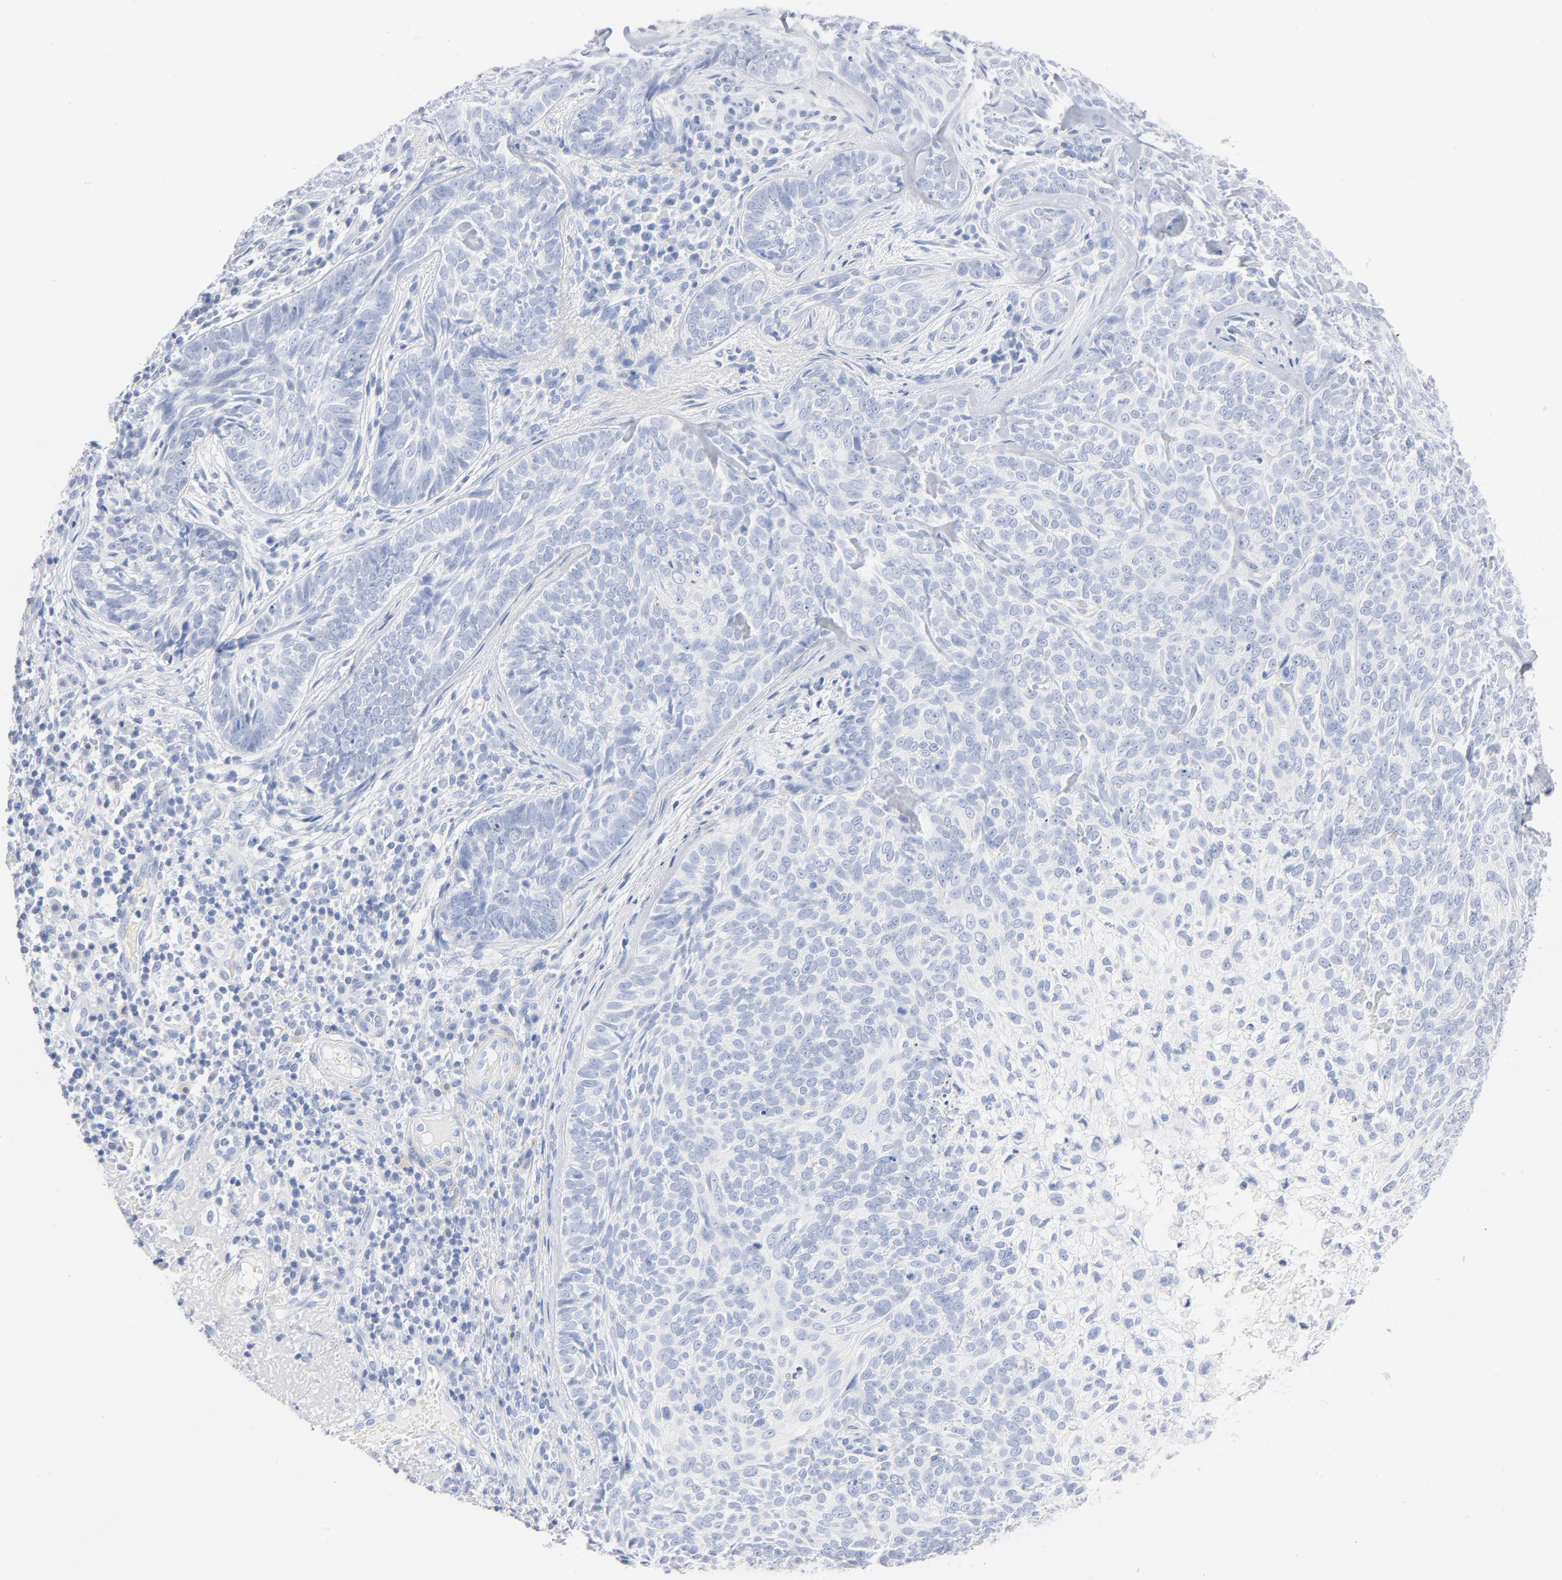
{"staining": {"intensity": "negative", "quantity": "none", "location": "none"}, "tissue": "skin cancer", "cell_type": "Tumor cells", "image_type": "cancer", "snomed": [{"axis": "morphology", "description": "Basal cell carcinoma"}, {"axis": "topography", "description": "Skin"}], "caption": "Skin cancer was stained to show a protein in brown. There is no significant expression in tumor cells.", "gene": "AGTR1", "patient": {"sex": "male", "age": 72}}